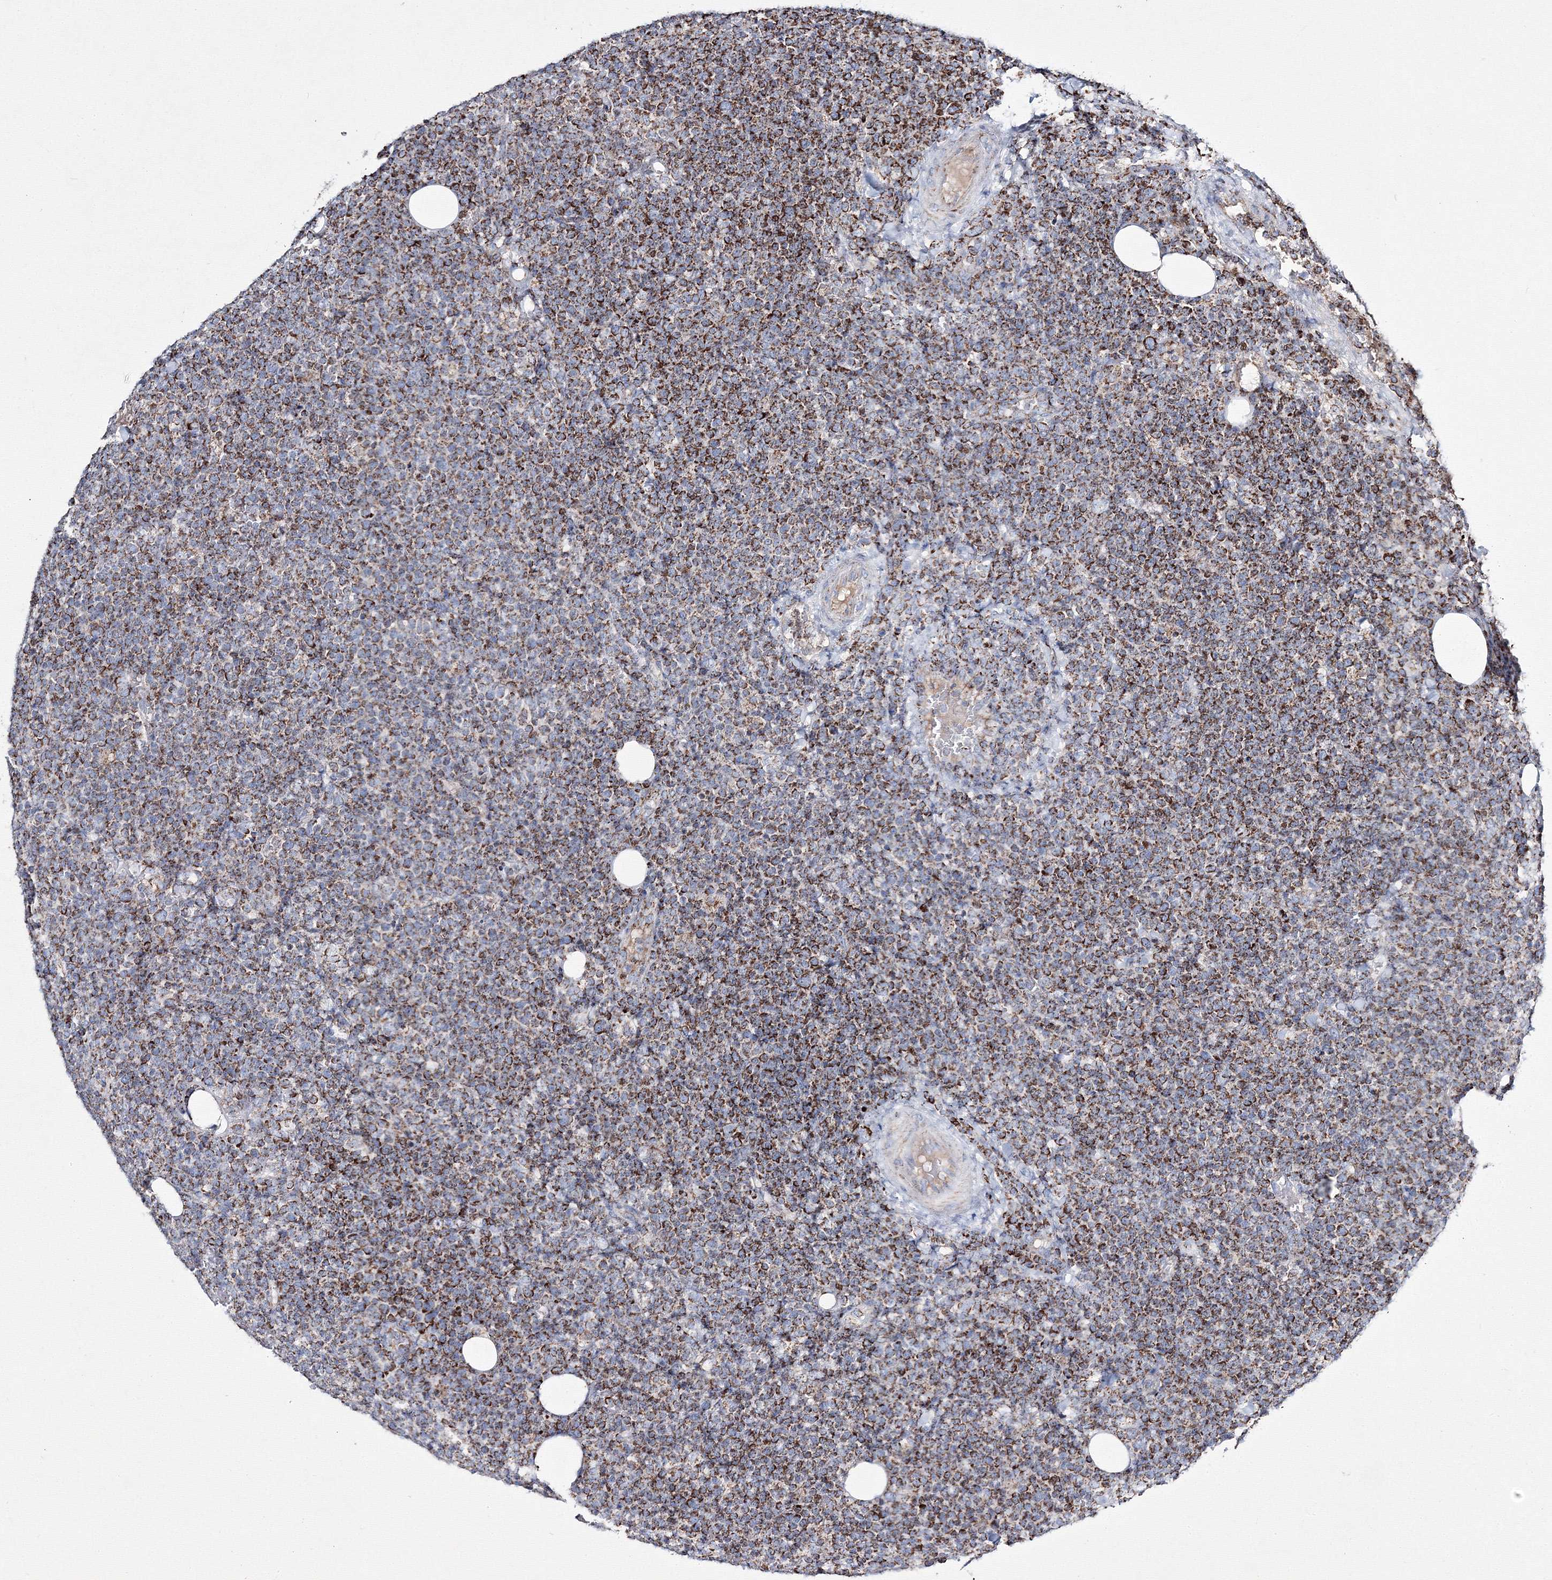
{"staining": {"intensity": "moderate", "quantity": ">75%", "location": "cytoplasmic/membranous"}, "tissue": "lymphoma", "cell_type": "Tumor cells", "image_type": "cancer", "snomed": [{"axis": "morphology", "description": "Malignant lymphoma, non-Hodgkin's type, High grade"}, {"axis": "topography", "description": "Lymph node"}], "caption": "Immunohistochemical staining of human lymphoma exhibits medium levels of moderate cytoplasmic/membranous protein staining in about >75% of tumor cells.", "gene": "IGSF9", "patient": {"sex": "male", "age": 61}}